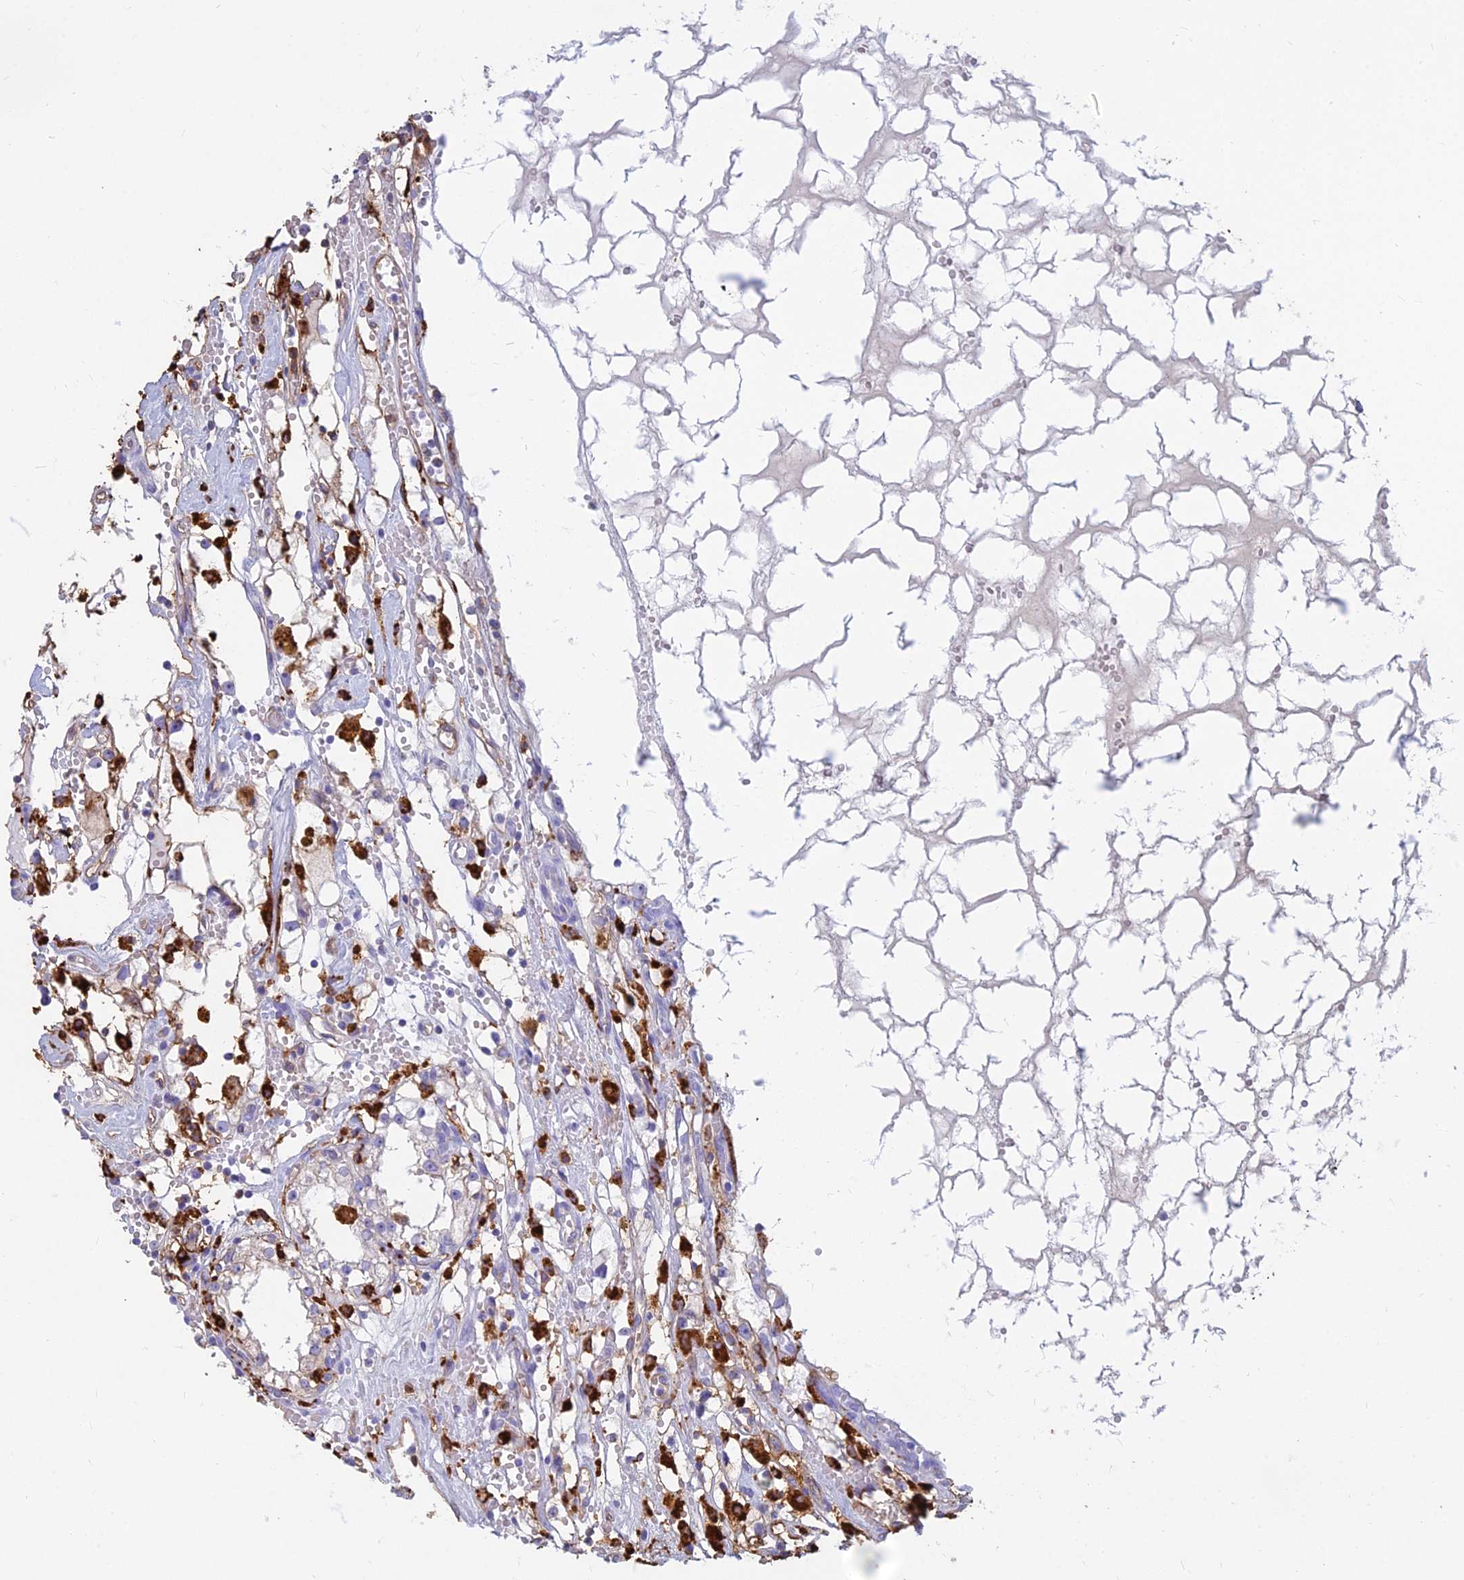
{"staining": {"intensity": "weak", "quantity": "<25%", "location": "cytoplasmic/membranous"}, "tissue": "renal cancer", "cell_type": "Tumor cells", "image_type": "cancer", "snomed": [{"axis": "morphology", "description": "Adenocarcinoma, NOS"}, {"axis": "topography", "description": "Kidney"}], "caption": "Tumor cells show no significant protein expression in renal cancer (adenocarcinoma).", "gene": "HLA-DRB1", "patient": {"sex": "male", "age": 56}}